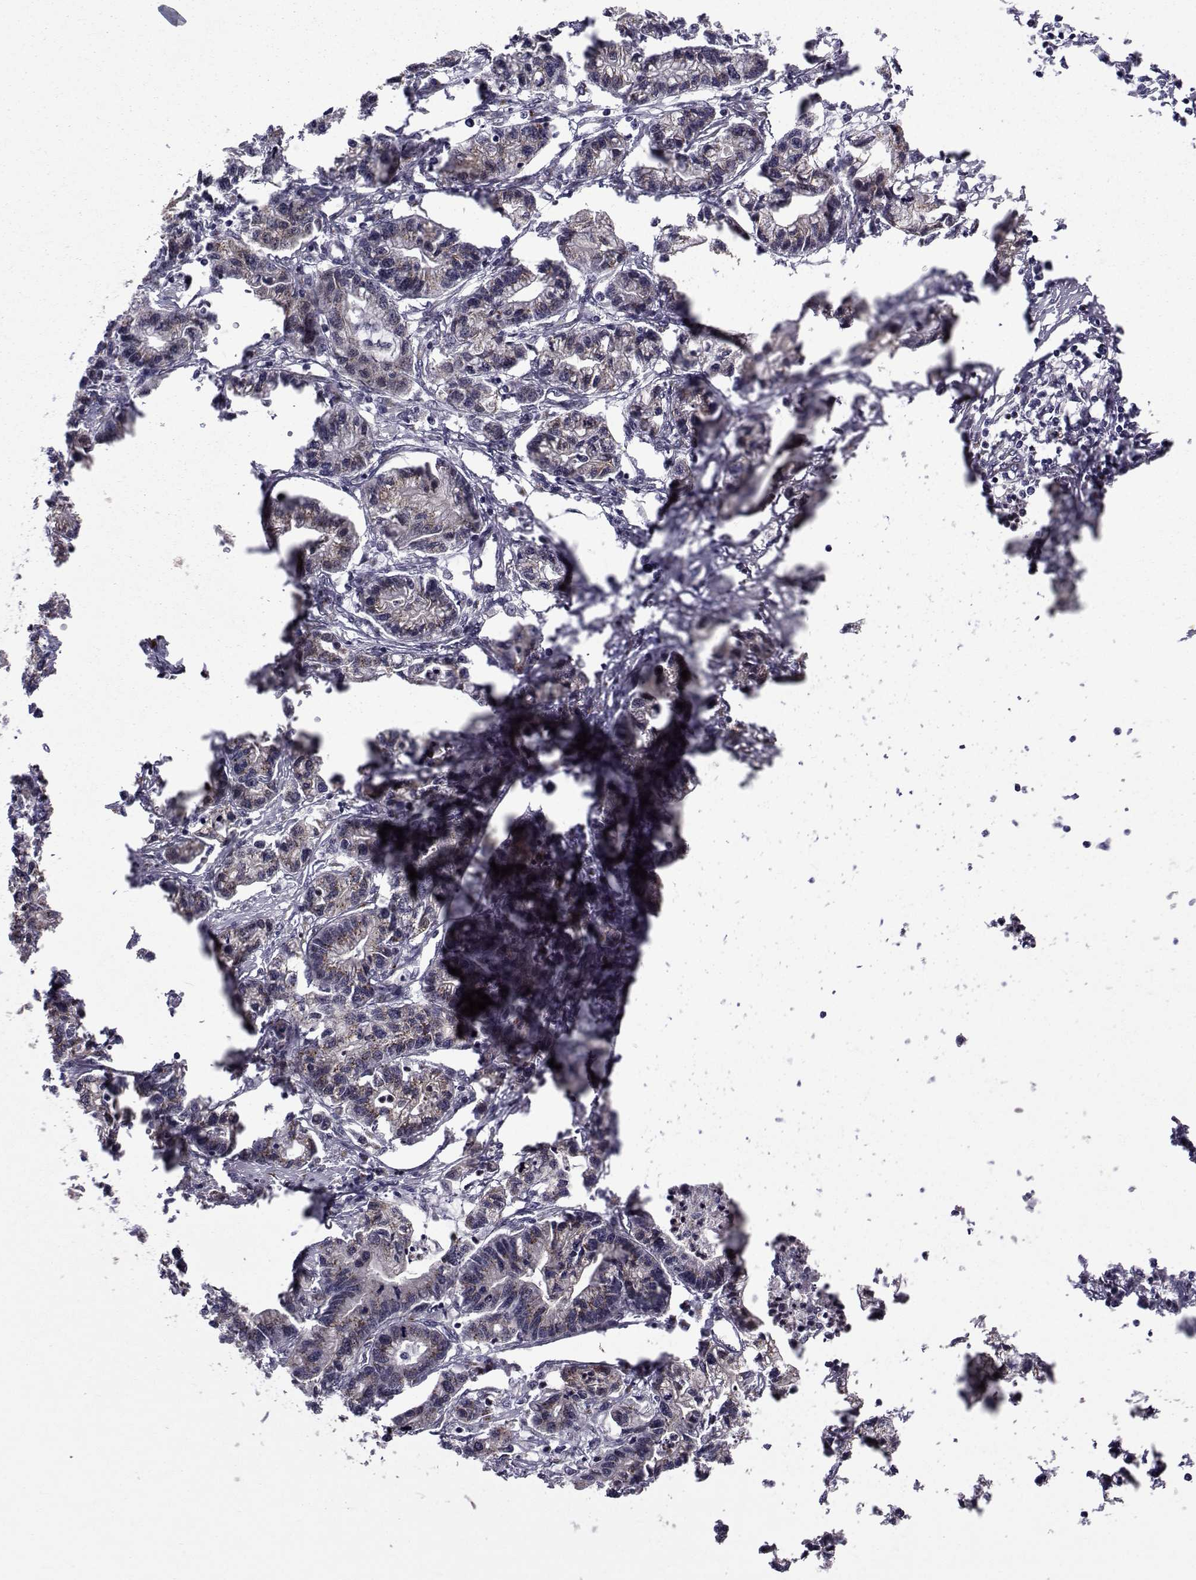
{"staining": {"intensity": "moderate", "quantity": "25%-75%", "location": "cytoplasmic/membranous"}, "tissue": "stomach cancer", "cell_type": "Tumor cells", "image_type": "cancer", "snomed": [{"axis": "morphology", "description": "Adenocarcinoma, NOS"}, {"axis": "topography", "description": "Stomach"}], "caption": "This image exhibits immunohistochemistry staining of stomach cancer, with medium moderate cytoplasmic/membranous staining in approximately 25%-75% of tumor cells.", "gene": "ATP6V1C2", "patient": {"sex": "male", "age": 83}}